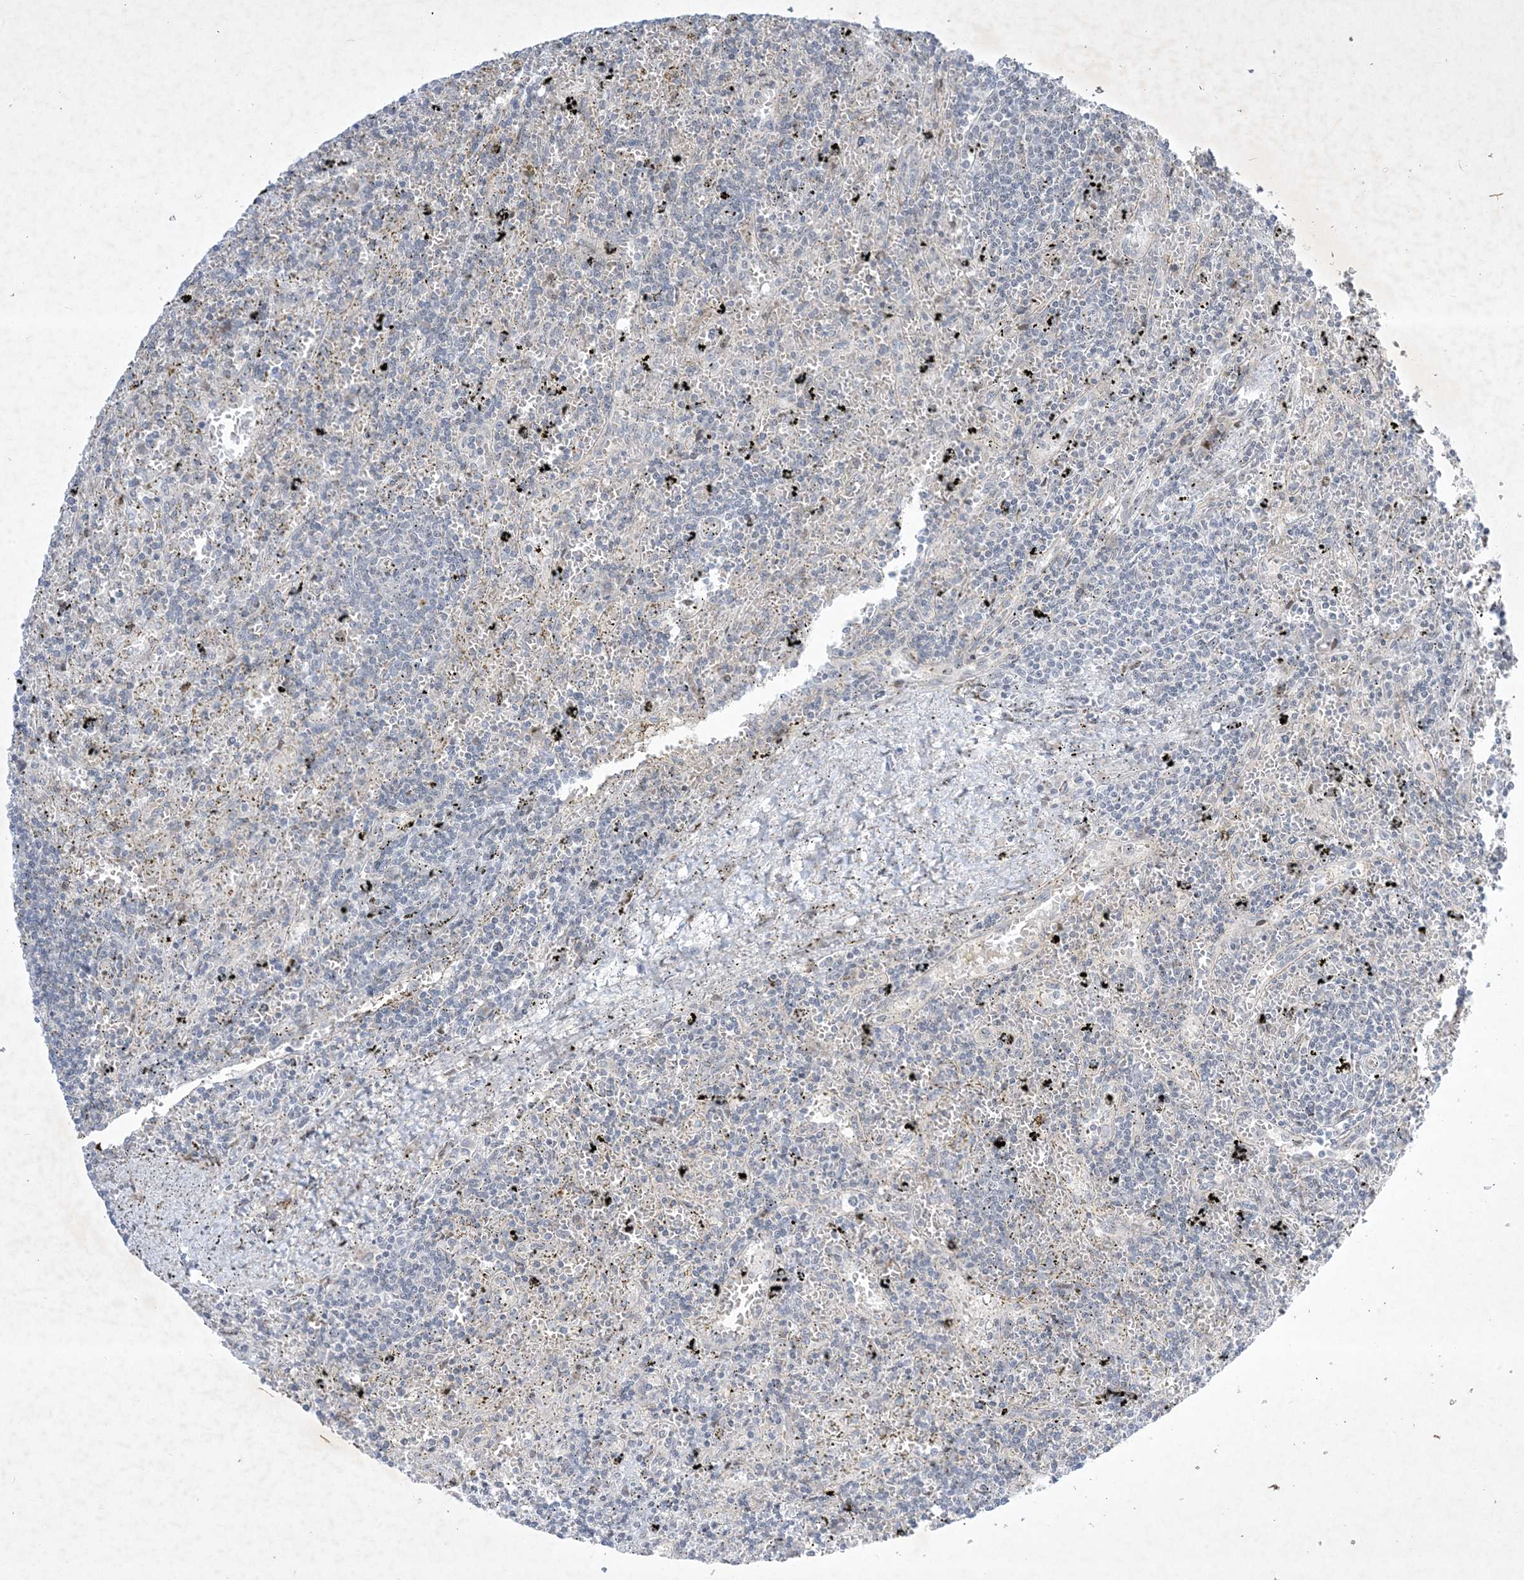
{"staining": {"intensity": "negative", "quantity": "none", "location": "none"}, "tissue": "lymphoma", "cell_type": "Tumor cells", "image_type": "cancer", "snomed": [{"axis": "morphology", "description": "Malignant lymphoma, non-Hodgkin's type, Low grade"}, {"axis": "topography", "description": "Spleen"}], "caption": "Tumor cells are negative for protein expression in human lymphoma.", "gene": "SOGA3", "patient": {"sex": "male", "age": 76}}